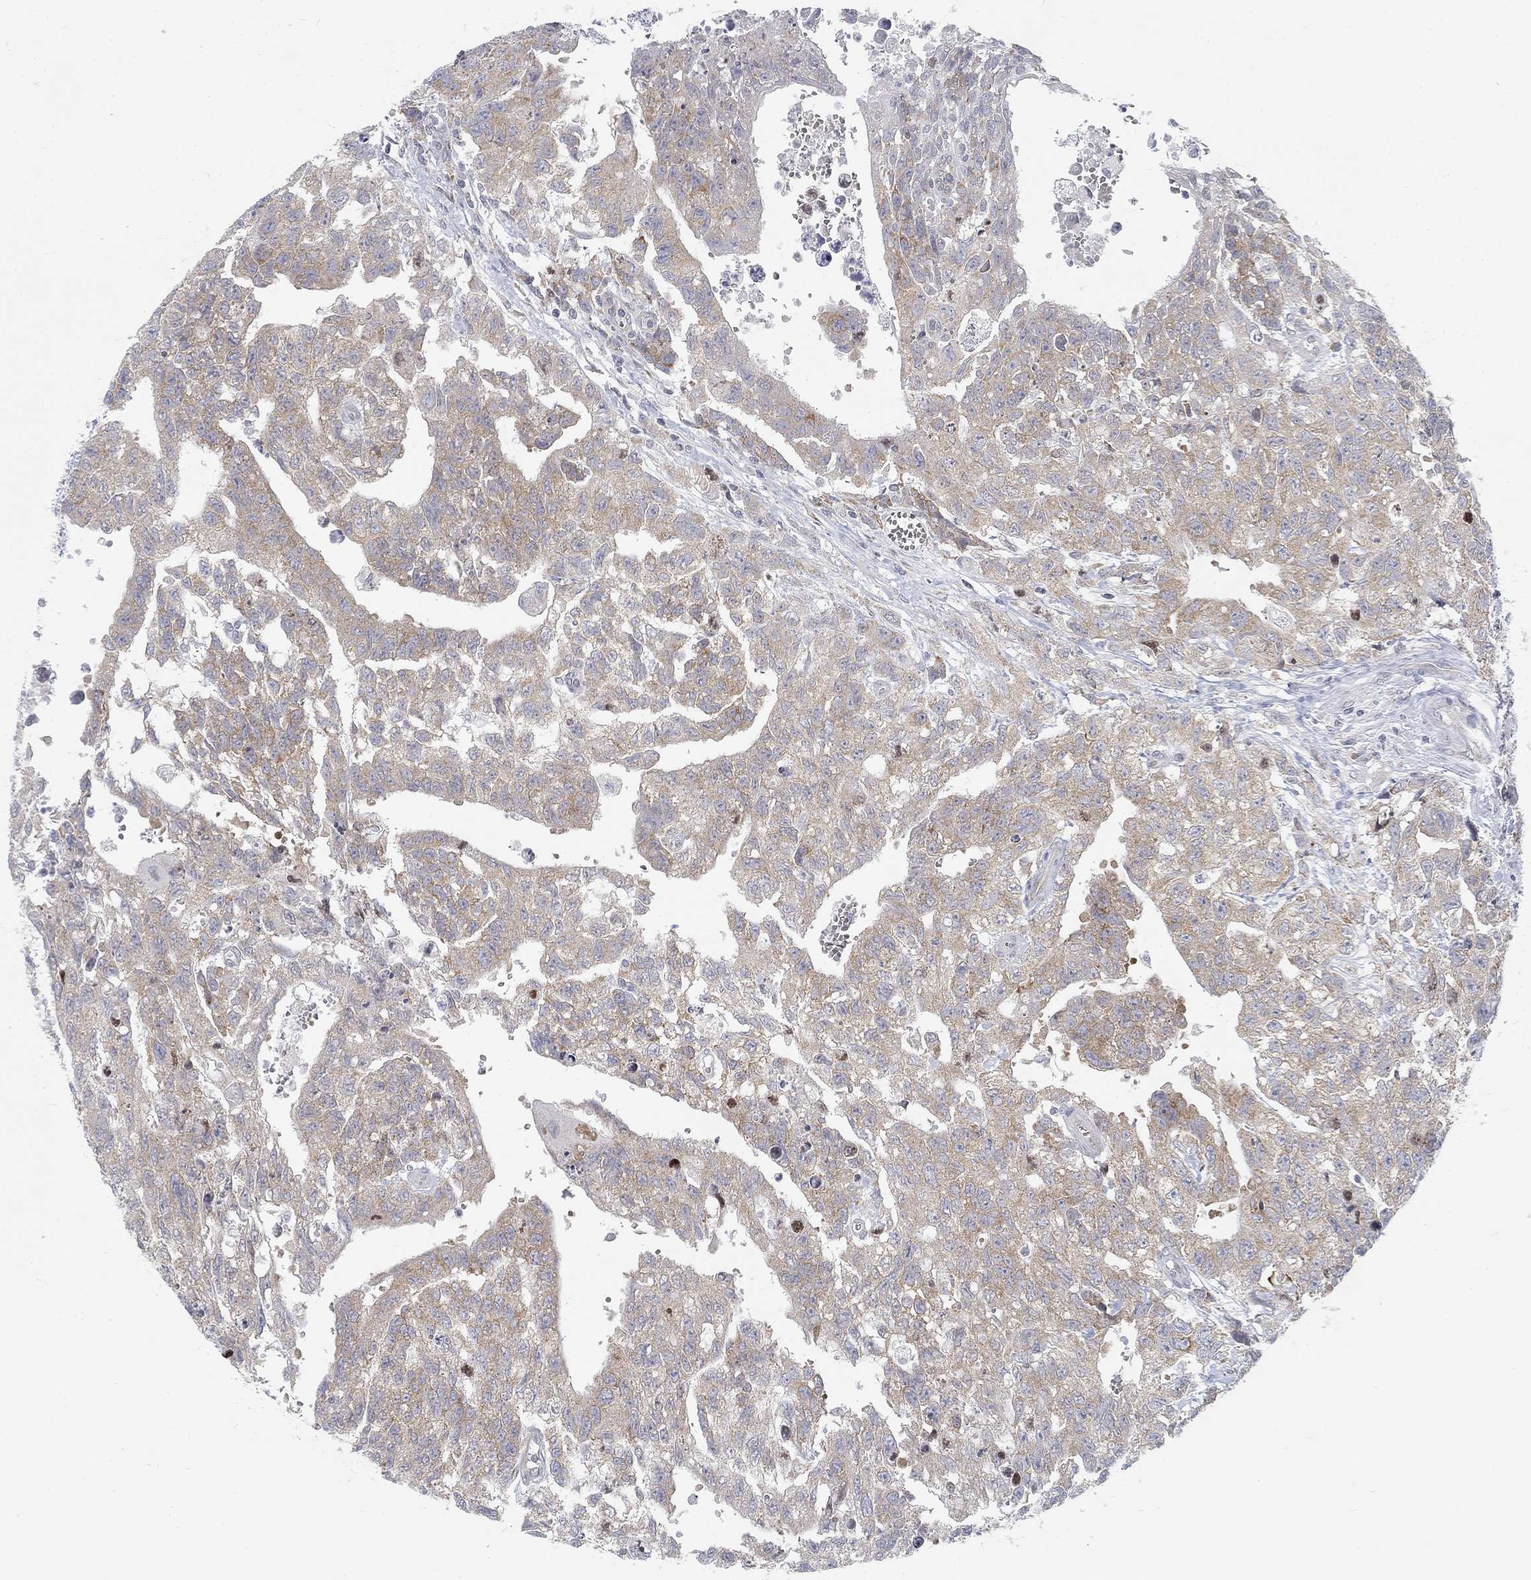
{"staining": {"intensity": "weak", "quantity": "25%-75%", "location": "cytoplasmic/membranous"}, "tissue": "testis cancer", "cell_type": "Tumor cells", "image_type": "cancer", "snomed": [{"axis": "morphology", "description": "Carcinoma, Embryonal, NOS"}, {"axis": "topography", "description": "Testis"}], "caption": "Embryonal carcinoma (testis) stained for a protein demonstrates weak cytoplasmic/membranous positivity in tumor cells.", "gene": "ATP1A3", "patient": {"sex": "male", "age": 24}}